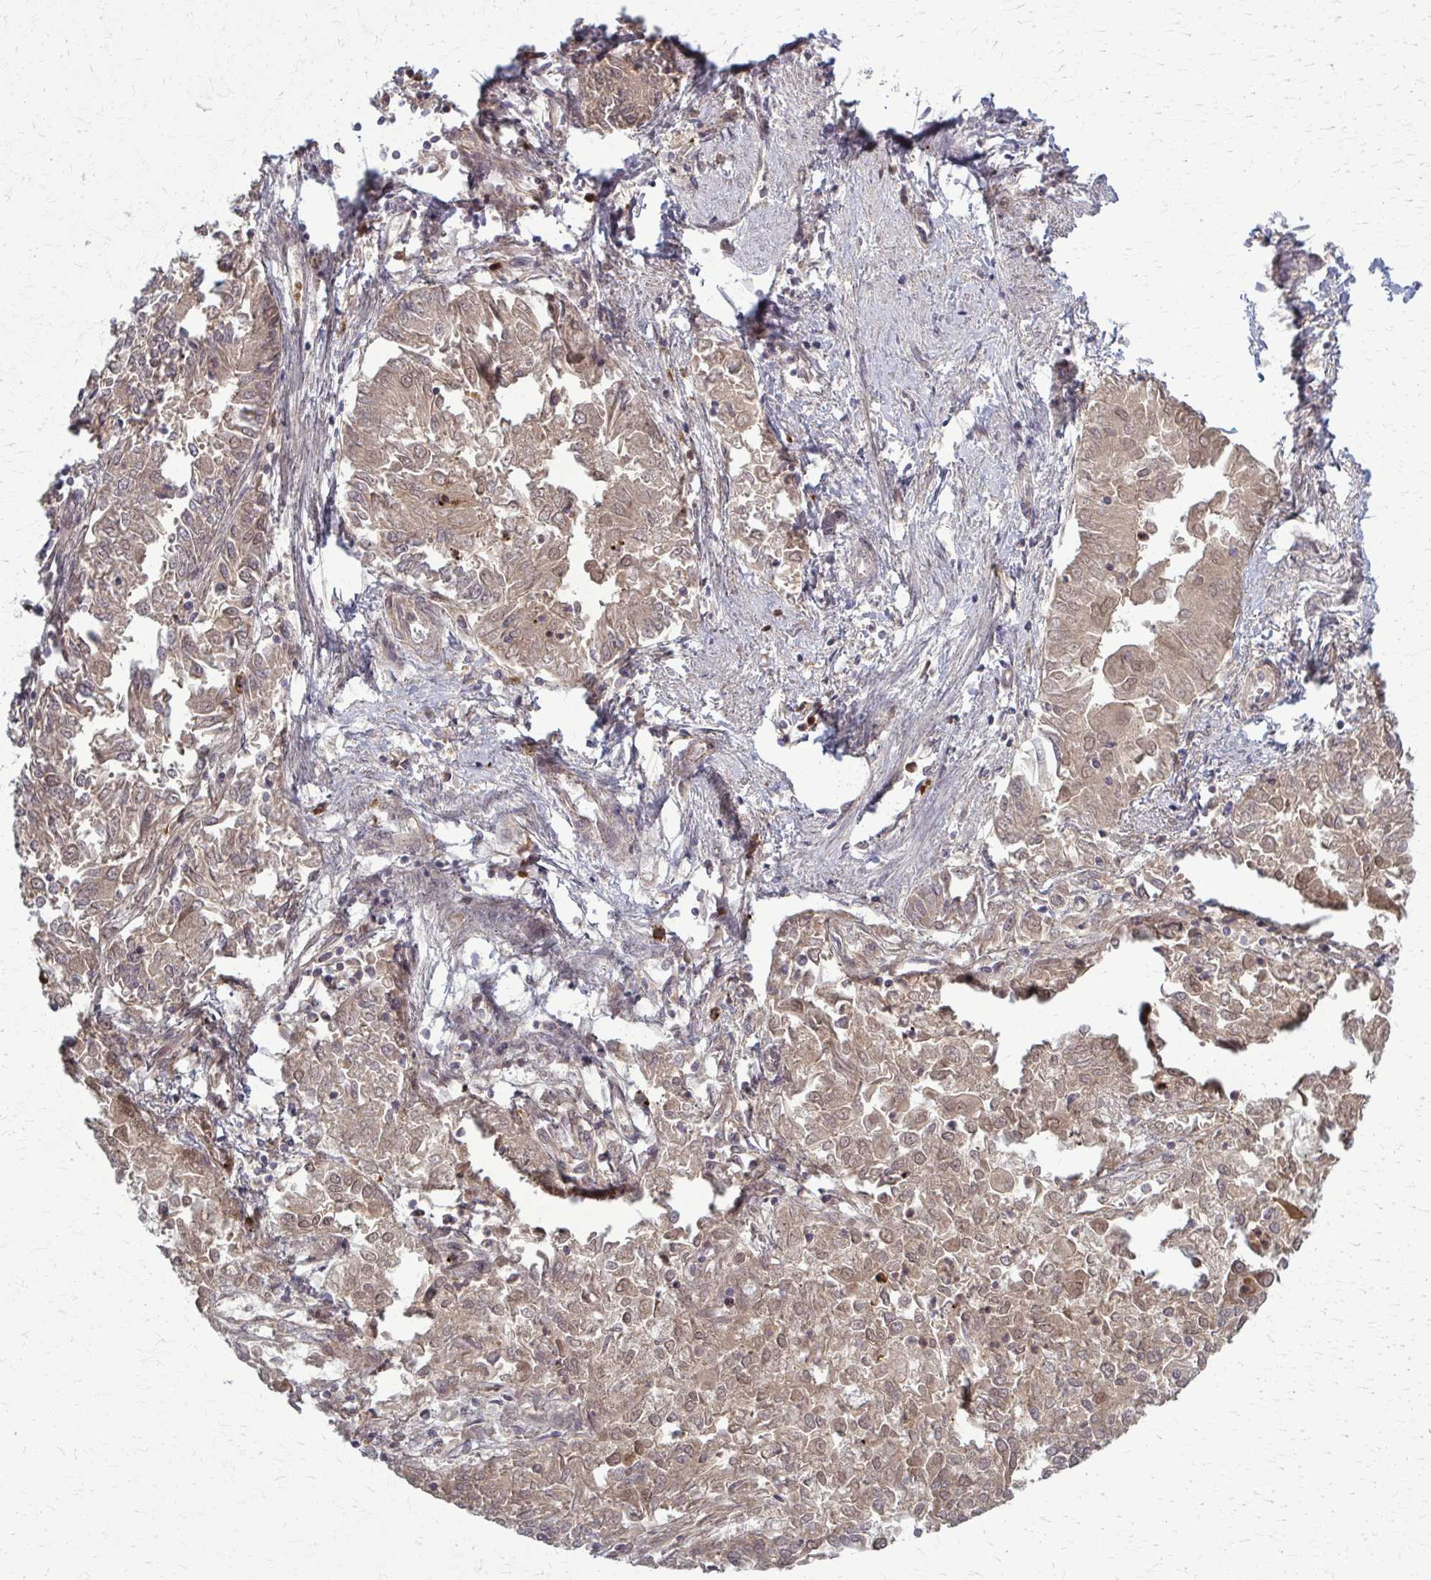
{"staining": {"intensity": "weak", "quantity": ">75%", "location": "cytoplasmic/membranous,nuclear"}, "tissue": "endometrial cancer", "cell_type": "Tumor cells", "image_type": "cancer", "snomed": [{"axis": "morphology", "description": "Adenocarcinoma, NOS"}, {"axis": "topography", "description": "Endometrium"}], "caption": "Immunohistochemical staining of endometrial adenocarcinoma demonstrates weak cytoplasmic/membranous and nuclear protein positivity in about >75% of tumor cells. The staining was performed using DAB (3,3'-diaminobenzidine) to visualize the protein expression in brown, while the nuclei were stained in blue with hematoxylin (Magnification: 20x).", "gene": "ZNF559", "patient": {"sex": "female", "age": 57}}